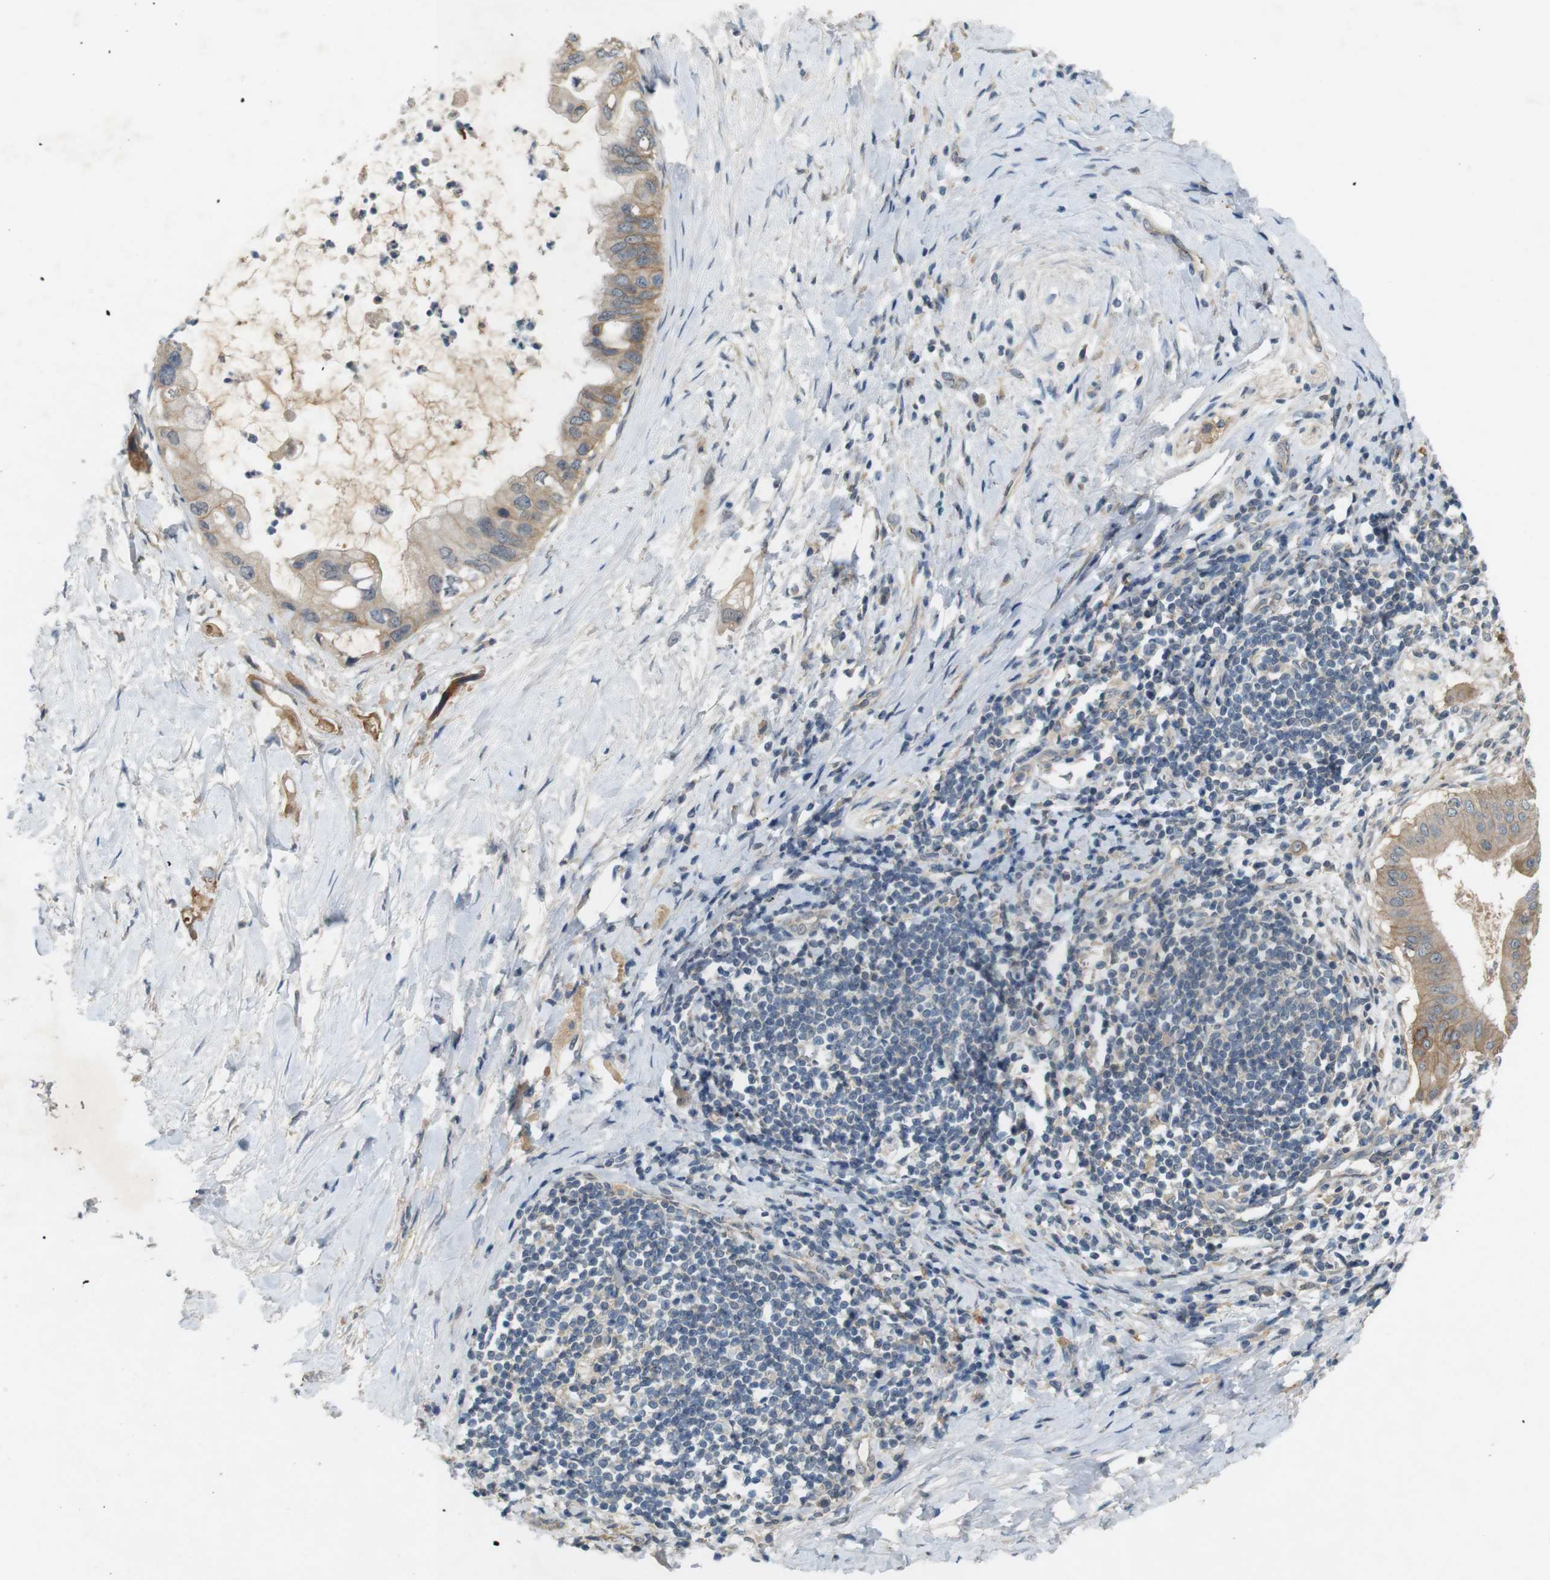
{"staining": {"intensity": "weak", "quantity": ">75%", "location": "cytoplasmic/membranous"}, "tissue": "pancreatic cancer", "cell_type": "Tumor cells", "image_type": "cancer", "snomed": [{"axis": "morphology", "description": "Adenocarcinoma, NOS"}, {"axis": "topography", "description": "Pancreas"}], "caption": "Immunohistochemical staining of pancreatic cancer displays low levels of weak cytoplasmic/membranous positivity in about >75% of tumor cells.", "gene": "PVR", "patient": {"sex": "male", "age": 55}}